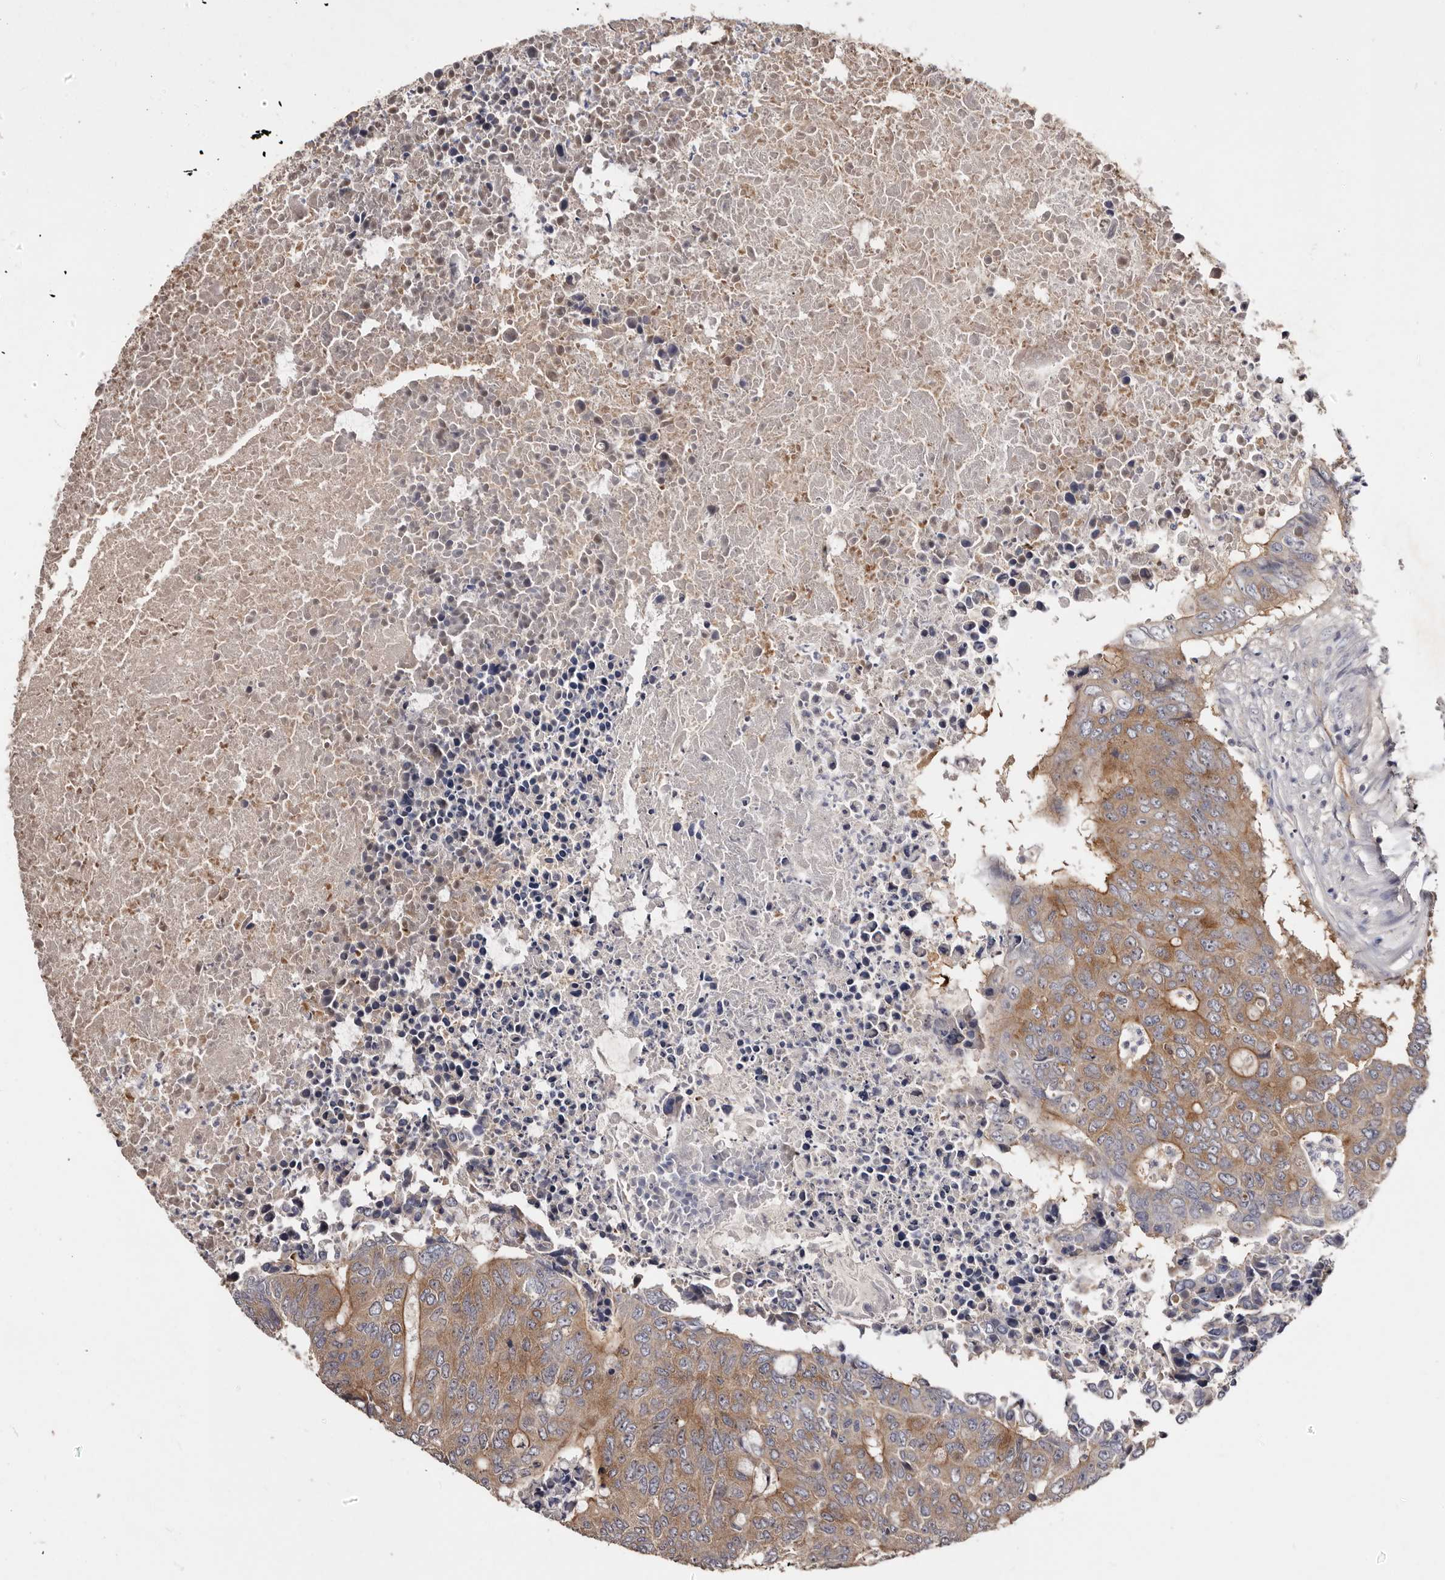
{"staining": {"intensity": "moderate", "quantity": ">75%", "location": "cytoplasmic/membranous"}, "tissue": "colorectal cancer", "cell_type": "Tumor cells", "image_type": "cancer", "snomed": [{"axis": "morphology", "description": "Adenocarcinoma, NOS"}, {"axis": "topography", "description": "Colon"}], "caption": "Tumor cells reveal medium levels of moderate cytoplasmic/membranous positivity in about >75% of cells in human adenocarcinoma (colorectal).", "gene": "LTV1", "patient": {"sex": "male", "age": 87}}